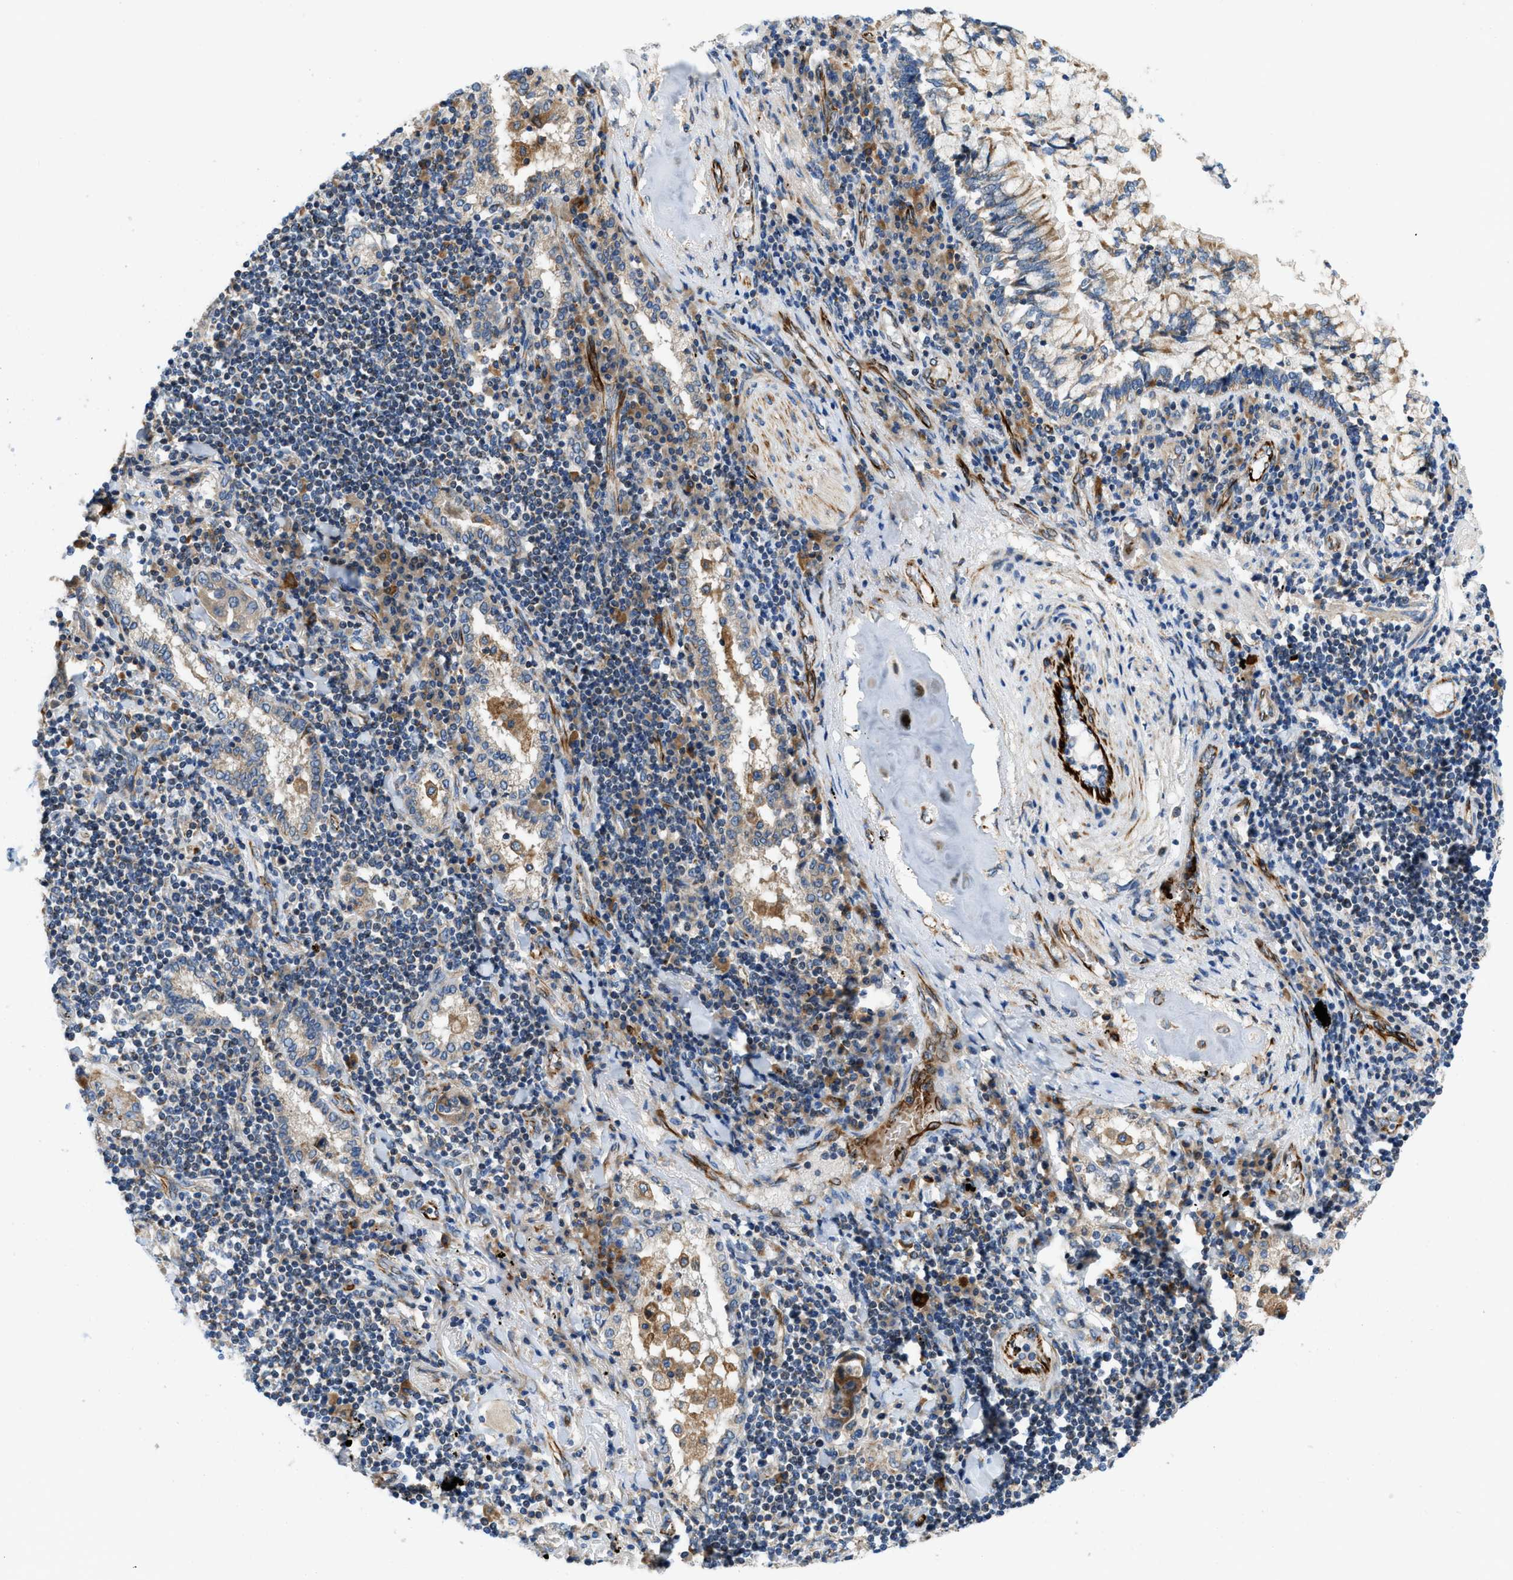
{"staining": {"intensity": "weak", "quantity": "25%-75%", "location": "cytoplasmic/membranous"}, "tissue": "lung cancer", "cell_type": "Tumor cells", "image_type": "cancer", "snomed": [{"axis": "morphology", "description": "Adenocarcinoma, NOS"}, {"axis": "topography", "description": "Lung"}], "caption": "The photomicrograph displays immunohistochemical staining of lung cancer (adenocarcinoma). There is weak cytoplasmic/membranous positivity is seen in approximately 25%-75% of tumor cells.", "gene": "ZNF831", "patient": {"sex": "female", "age": 65}}